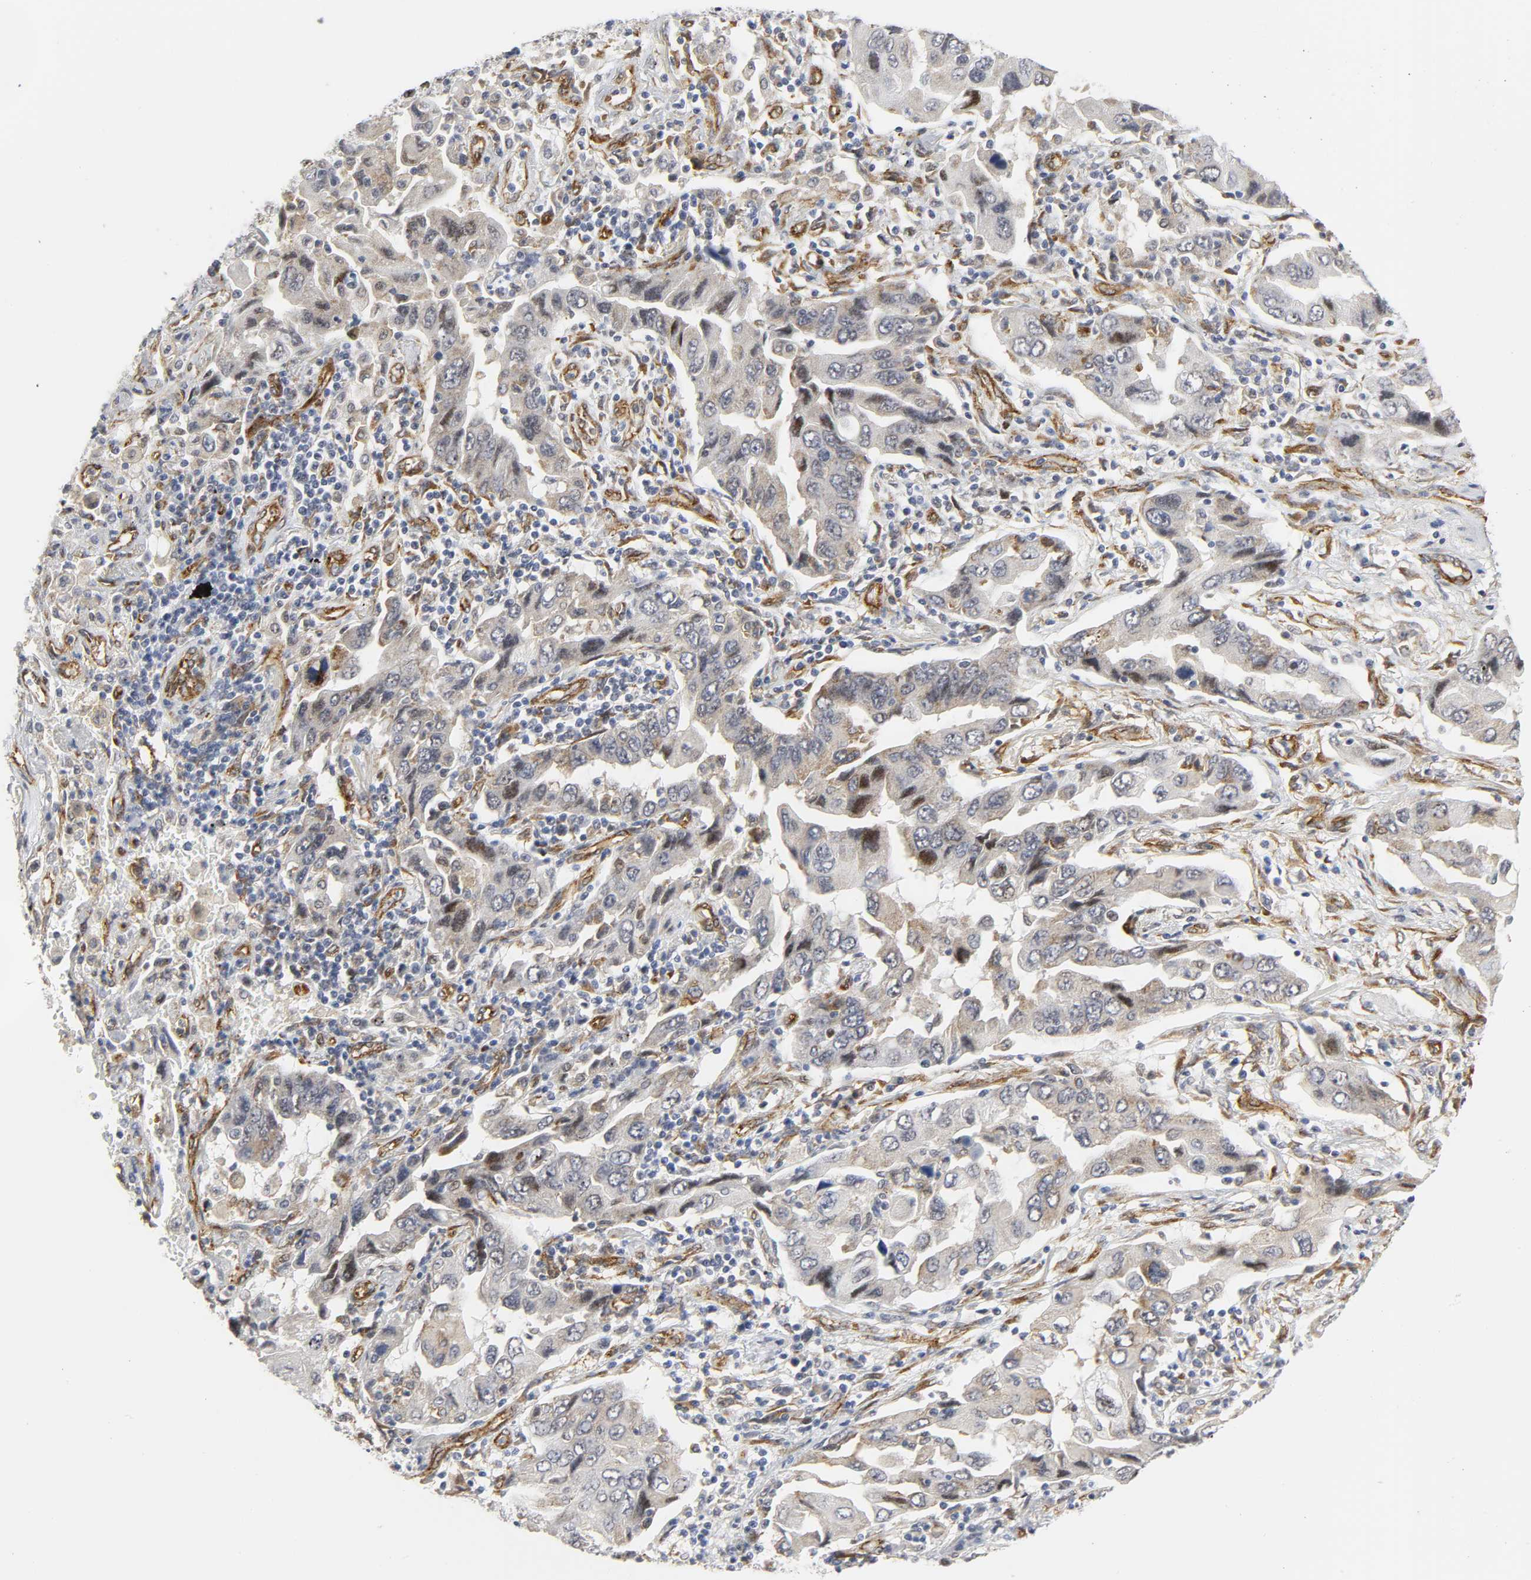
{"staining": {"intensity": "moderate", "quantity": "<25%", "location": "nuclear"}, "tissue": "lung cancer", "cell_type": "Tumor cells", "image_type": "cancer", "snomed": [{"axis": "morphology", "description": "Adenocarcinoma, NOS"}, {"axis": "topography", "description": "Lung"}], "caption": "Tumor cells exhibit low levels of moderate nuclear staining in about <25% of cells in human lung cancer. (DAB (3,3'-diaminobenzidine) IHC with brightfield microscopy, high magnification).", "gene": "DOCK1", "patient": {"sex": "female", "age": 65}}